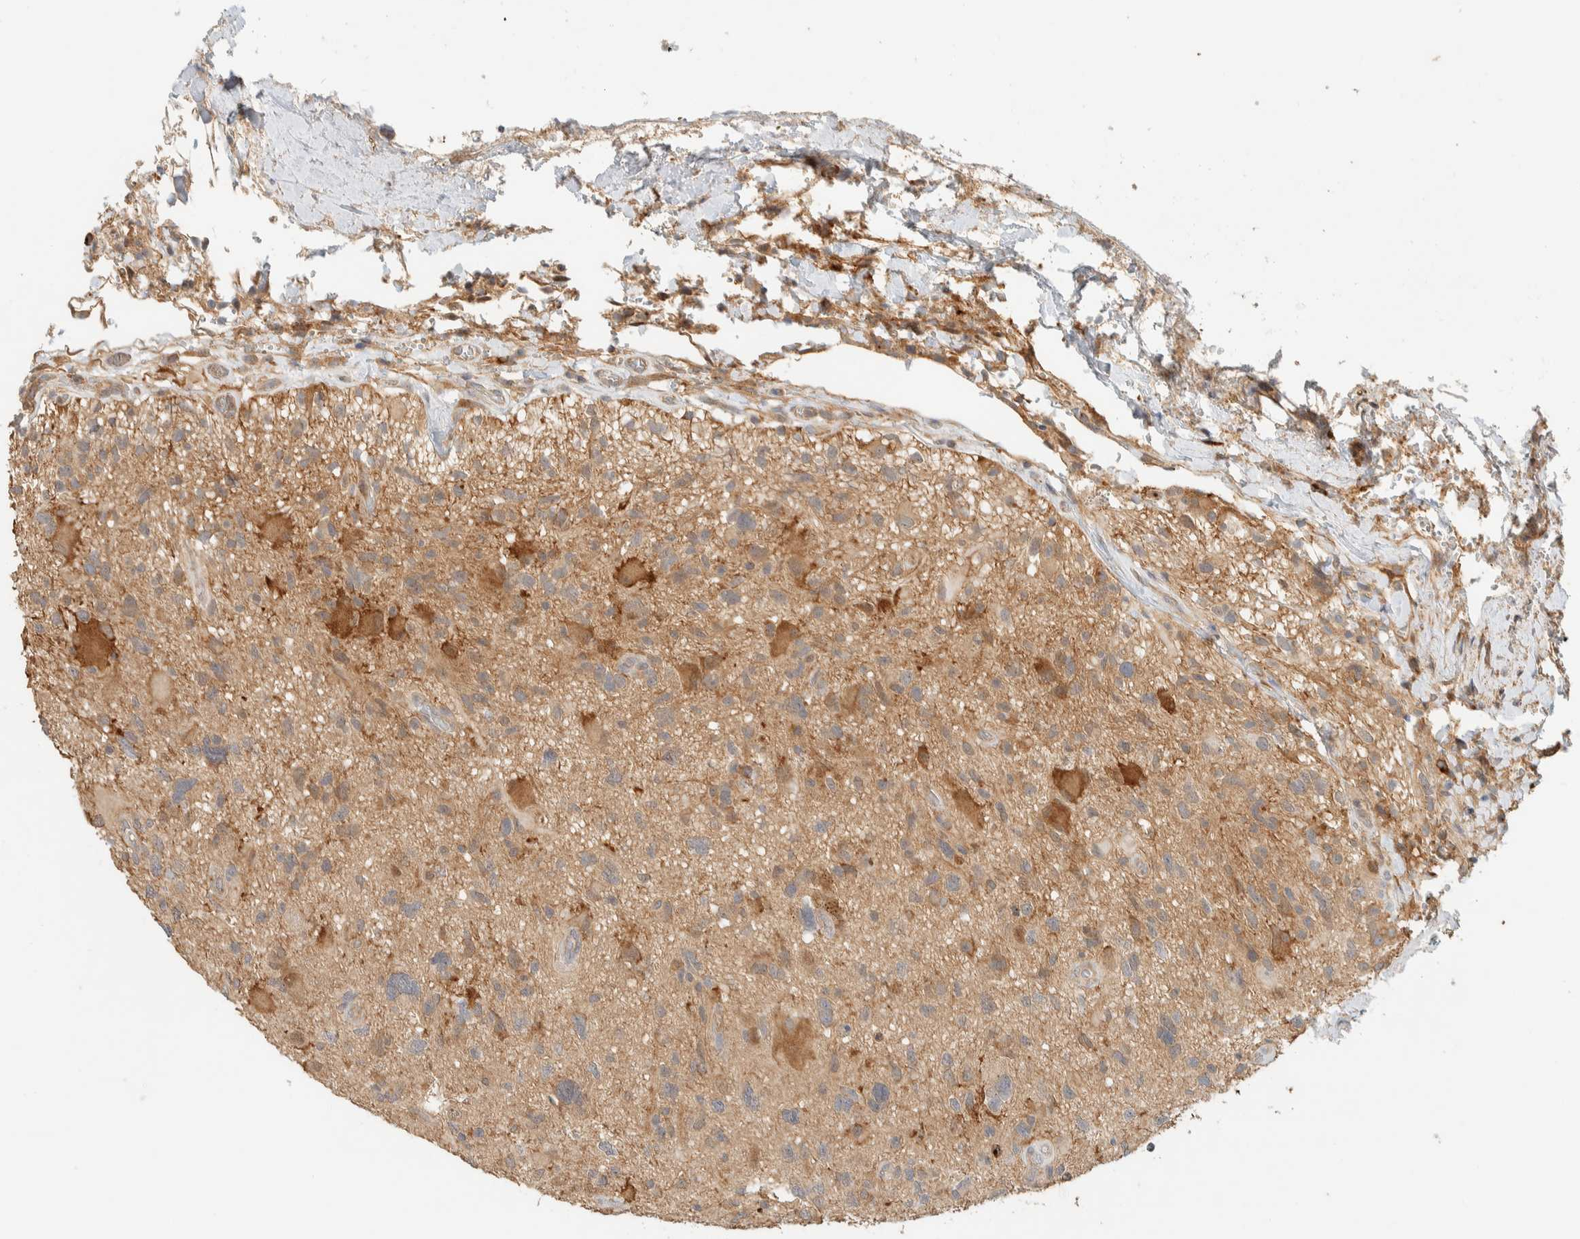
{"staining": {"intensity": "weak", "quantity": "25%-75%", "location": "cytoplasmic/membranous"}, "tissue": "glioma", "cell_type": "Tumor cells", "image_type": "cancer", "snomed": [{"axis": "morphology", "description": "Glioma, malignant, High grade"}, {"axis": "topography", "description": "Brain"}], "caption": "Immunohistochemistry histopathology image of neoplastic tissue: human glioma stained using immunohistochemistry exhibits low levels of weak protein expression localized specifically in the cytoplasmic/membranous of tumor cells, appearing as a cytoplasmic/membranous brown color.", "gene": "RAB11FIP1", "patient": {"sex": "male", "age": 33}}